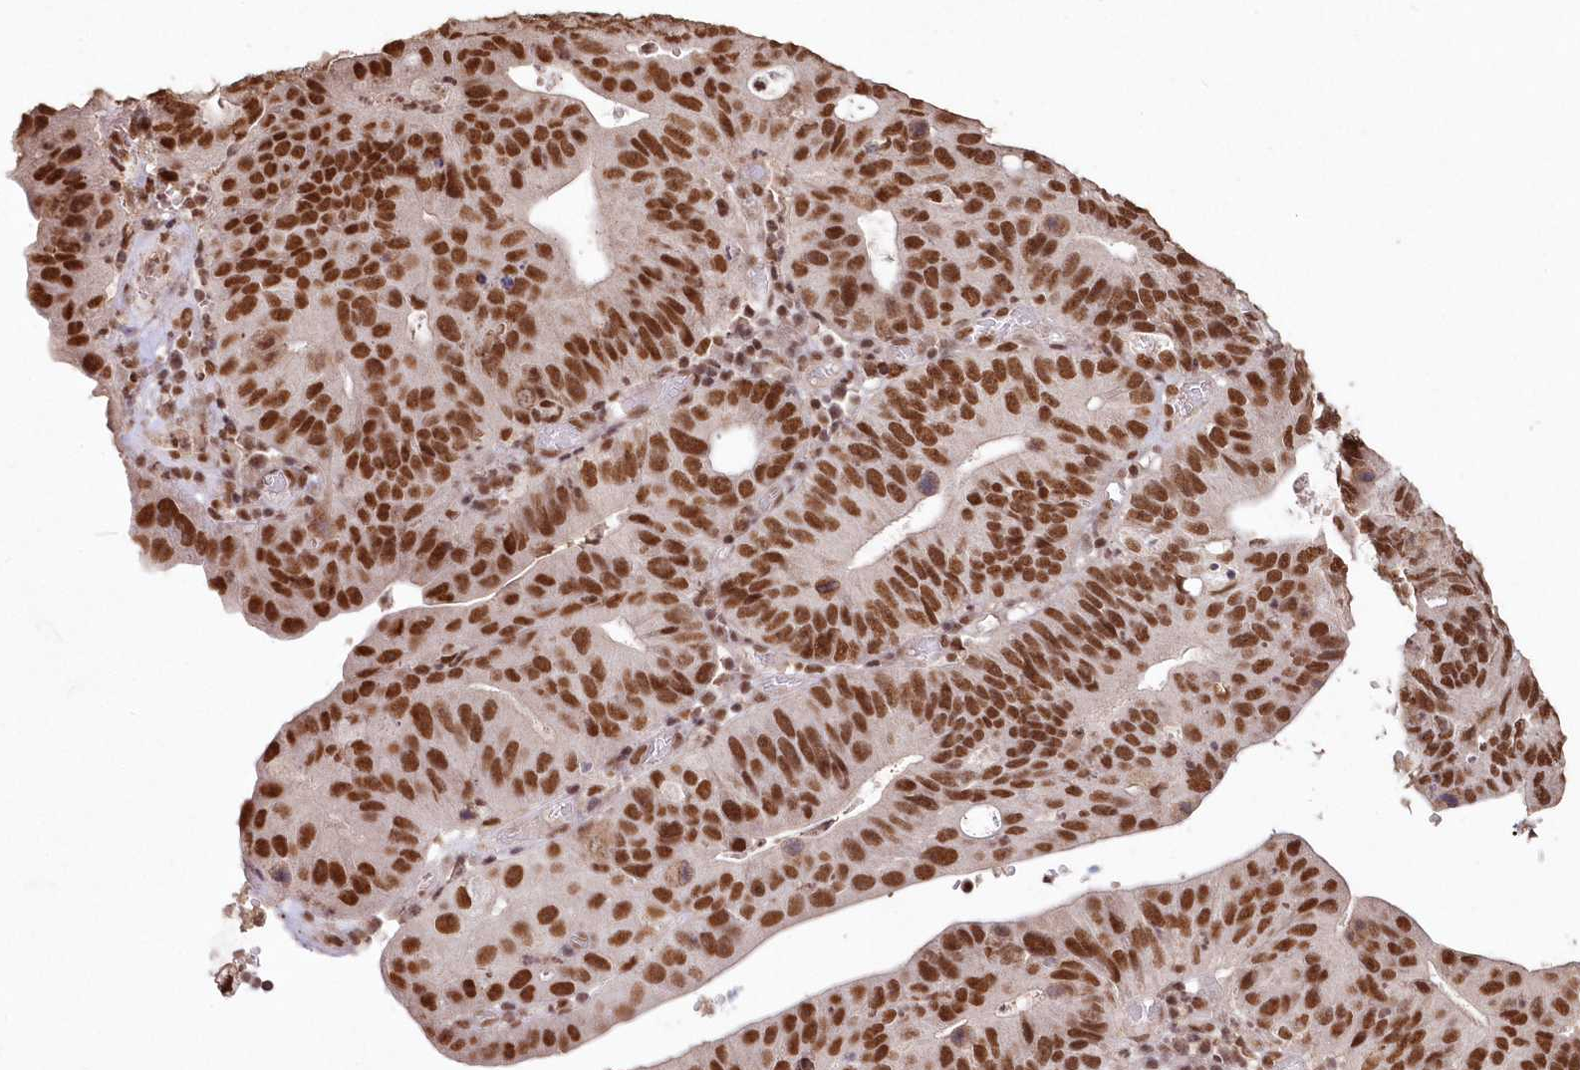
{"staining": {"intensity": "strong", "quantity": ">75%", "location": "nuclear"}, "tissue": "stomach cancer", "cell_type": "Tumor cells", "image_type": "cancer", "snomed": [{"axis": "morphology", "description": "Adenocarcinoma, NOS"}, {"axis": "topography", "description": "Stomach"}], "caption": "Tumor cells reveal high levels of strong nuclear positivity in approximately >75% of cells in stomach cancer (adenocarcinoma).", "gene": "PDS5A", "patient": {"sex": "male", "age": 59}}